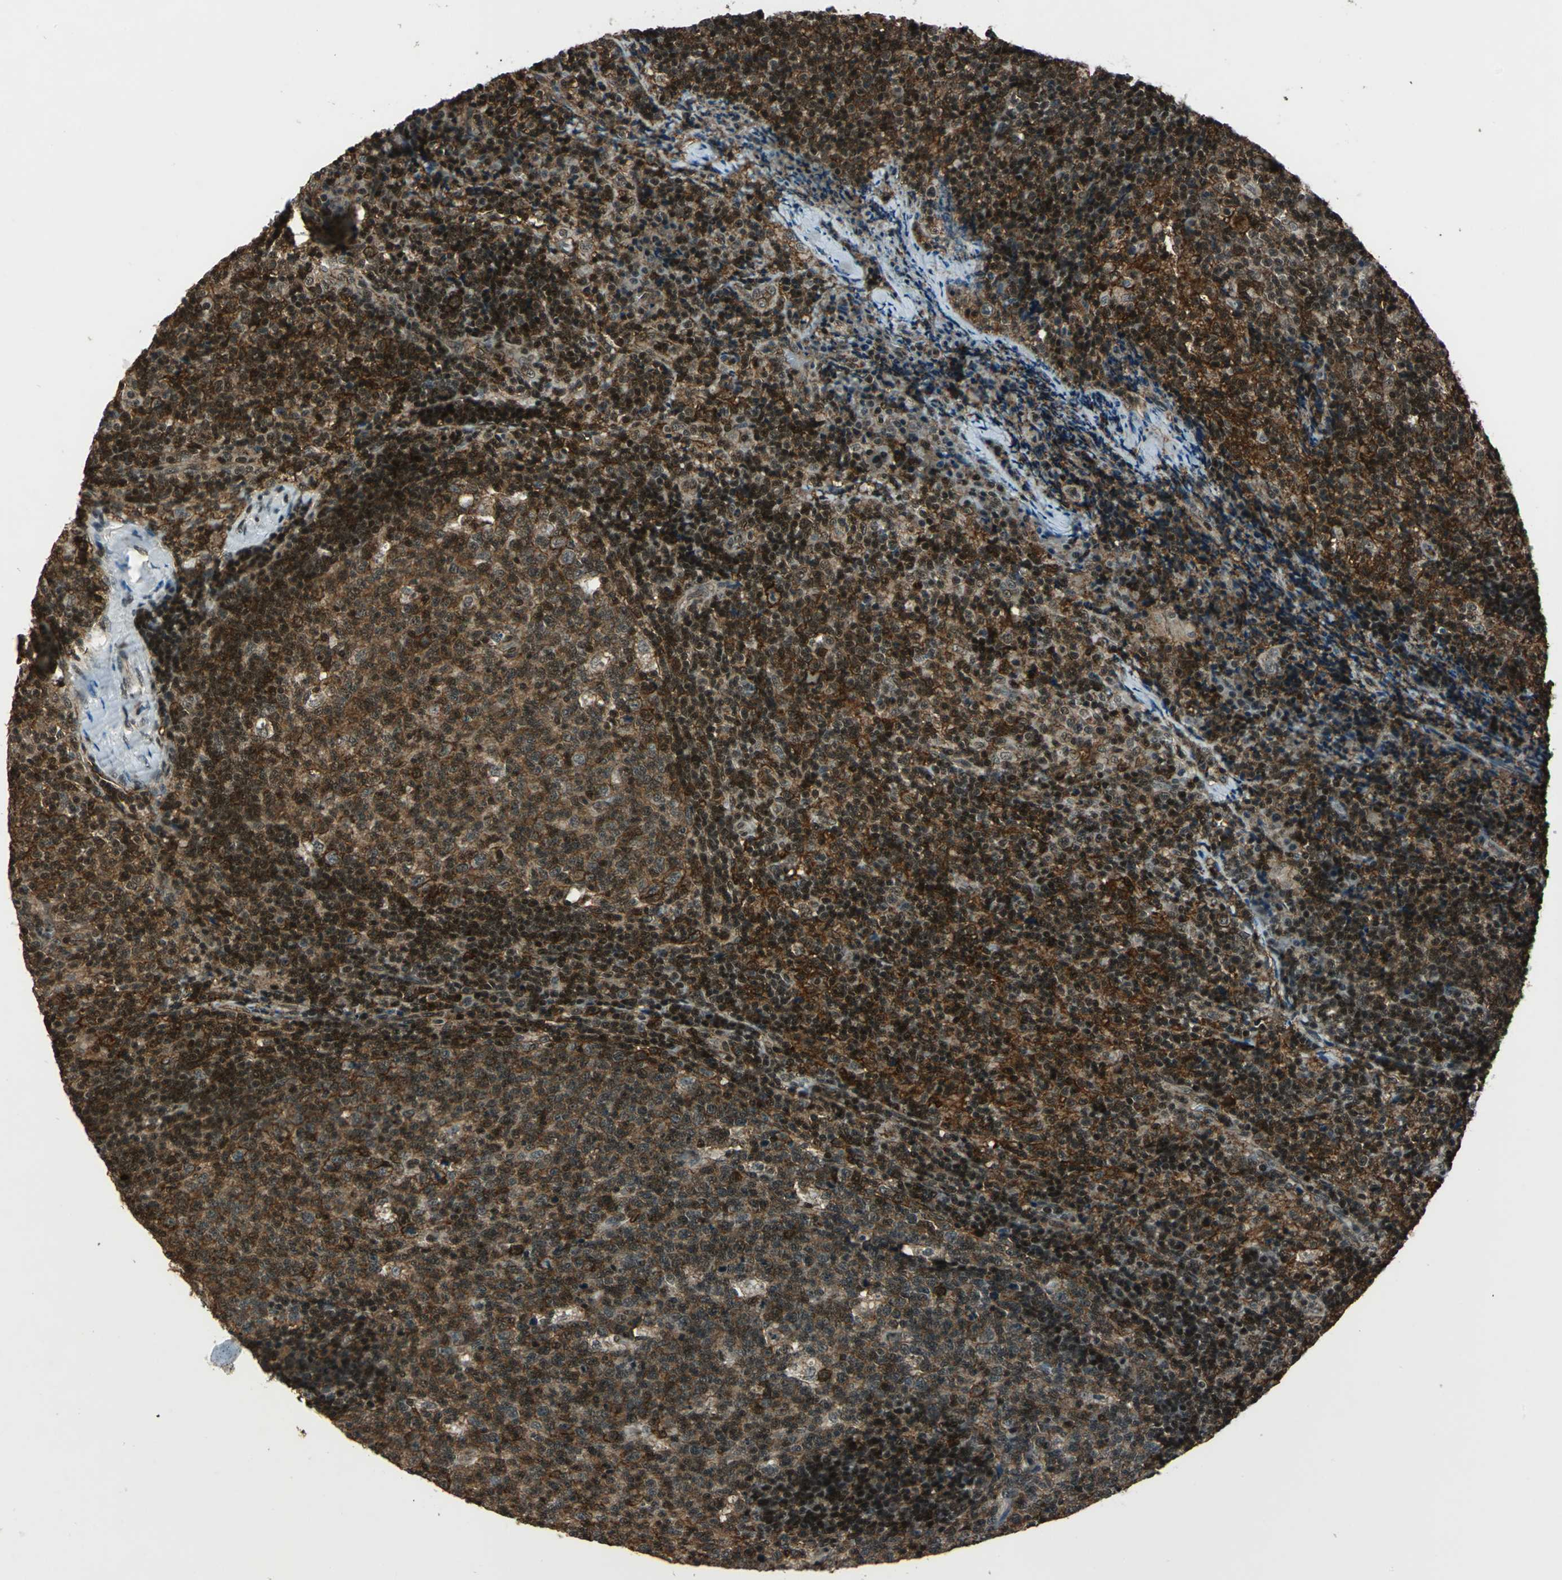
{"staining": {"intensity": "strong", "quantity": ">75%", "location": "cytoplasmic/membranous,nuclear"}, "tissue": "lymph node", "cell_type": "Germinal center cells", "image_type": "normal", "snomed": [{"axis": "morphology", "description": "Normal tissue, NOS"}, {"axis": "morphology", "description": "Inflammation, NOS"}, {"axis": "topography", "description": "Lymph node"}], "caption": "This histopathology image demonstrates immunohistochemistry (IHC) staining of benign human lymph node, with high strong cytoplasmic/membranous,nuclear staining in approximately >75% of germinal center cells.", "gene": "NR2C2", "patient": {"sex": "male", "age": 55}}